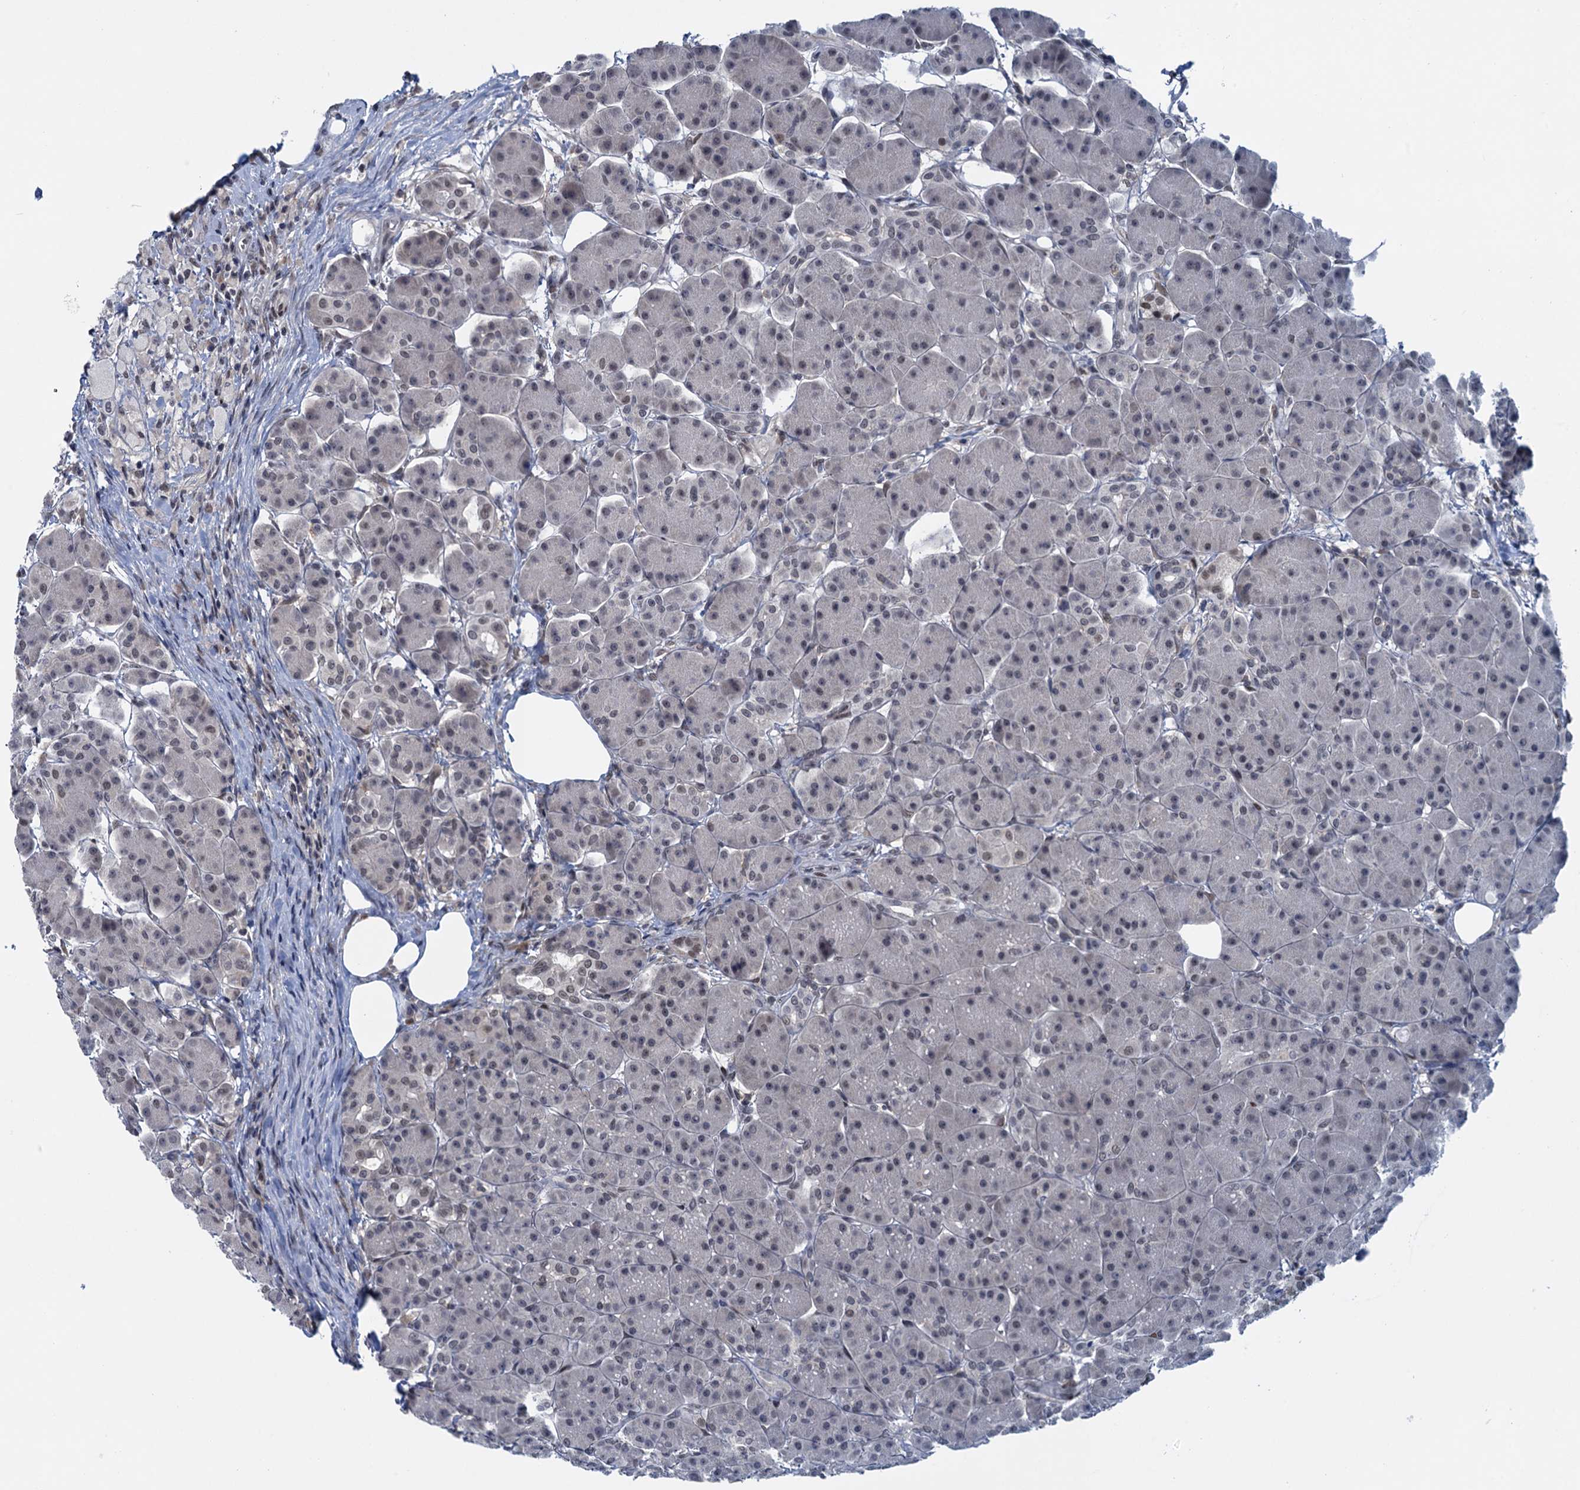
{"staining": {"intensity": "moderate", "quantity": "25%-75%", "location": "nuclear"}, "tissue": "pancreas", "cell_type": "Exocrine glandular cells", "image_type": "normal", "snomed": [{"axis": "morphology", "description": "Normal tissue, NOS"}, {"axis": "topography", "description": "Pancreas"}], "caption": "High-power microscopy captured an immunohistochemistry histopathology image of benign pancreas, revealing moderate nuclear staining in about 25%-75% of exocrine glandular cells. (DAB IHC, brown staining for protein, blue staining for nuclei).", "gene": "SAE1", "patient": {"sex": "male", "age": 63}}